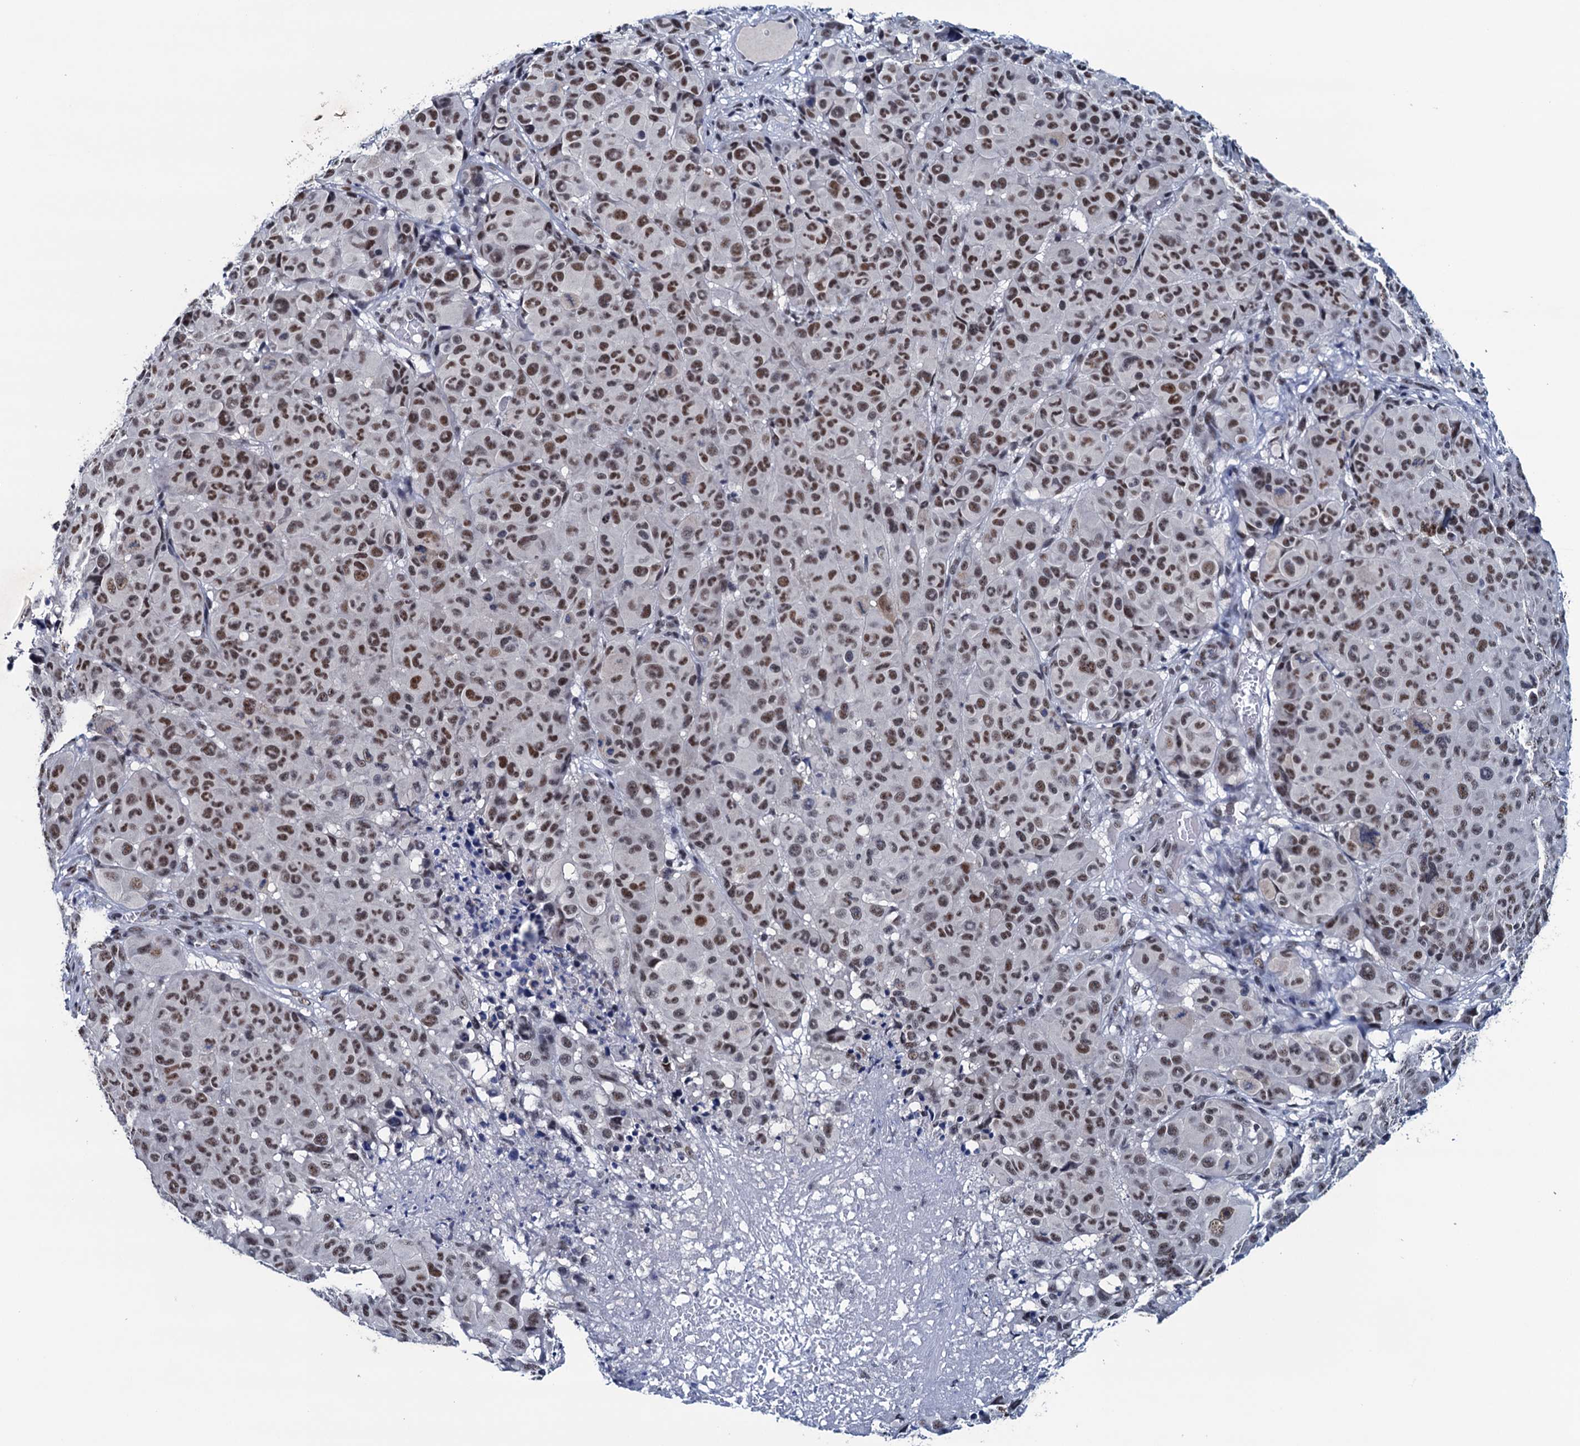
{"staining": {"intensity": "moderate", "quantity": ">75%", "location": "nuclear"}, "tissue": "melanoma", "cell_type": "Tumor cells", "image_type": "cancer", "snomed": [{"axis": "morphology", "description": "Malignant melanoma, NOS"}, {"axis": "topography", "description": "Skin"}], "caption": "Melanoma was stained to show a protein in brown. There is medium levels of moderate nuclear expression in about >75% of tumor cells. (Stains: DAB in brown, nuclei in blue, Microscopy: brightfield microscopy at high magnification).", "gene": "FNBP4", "patient": {"sex": "male", "age": 73}}